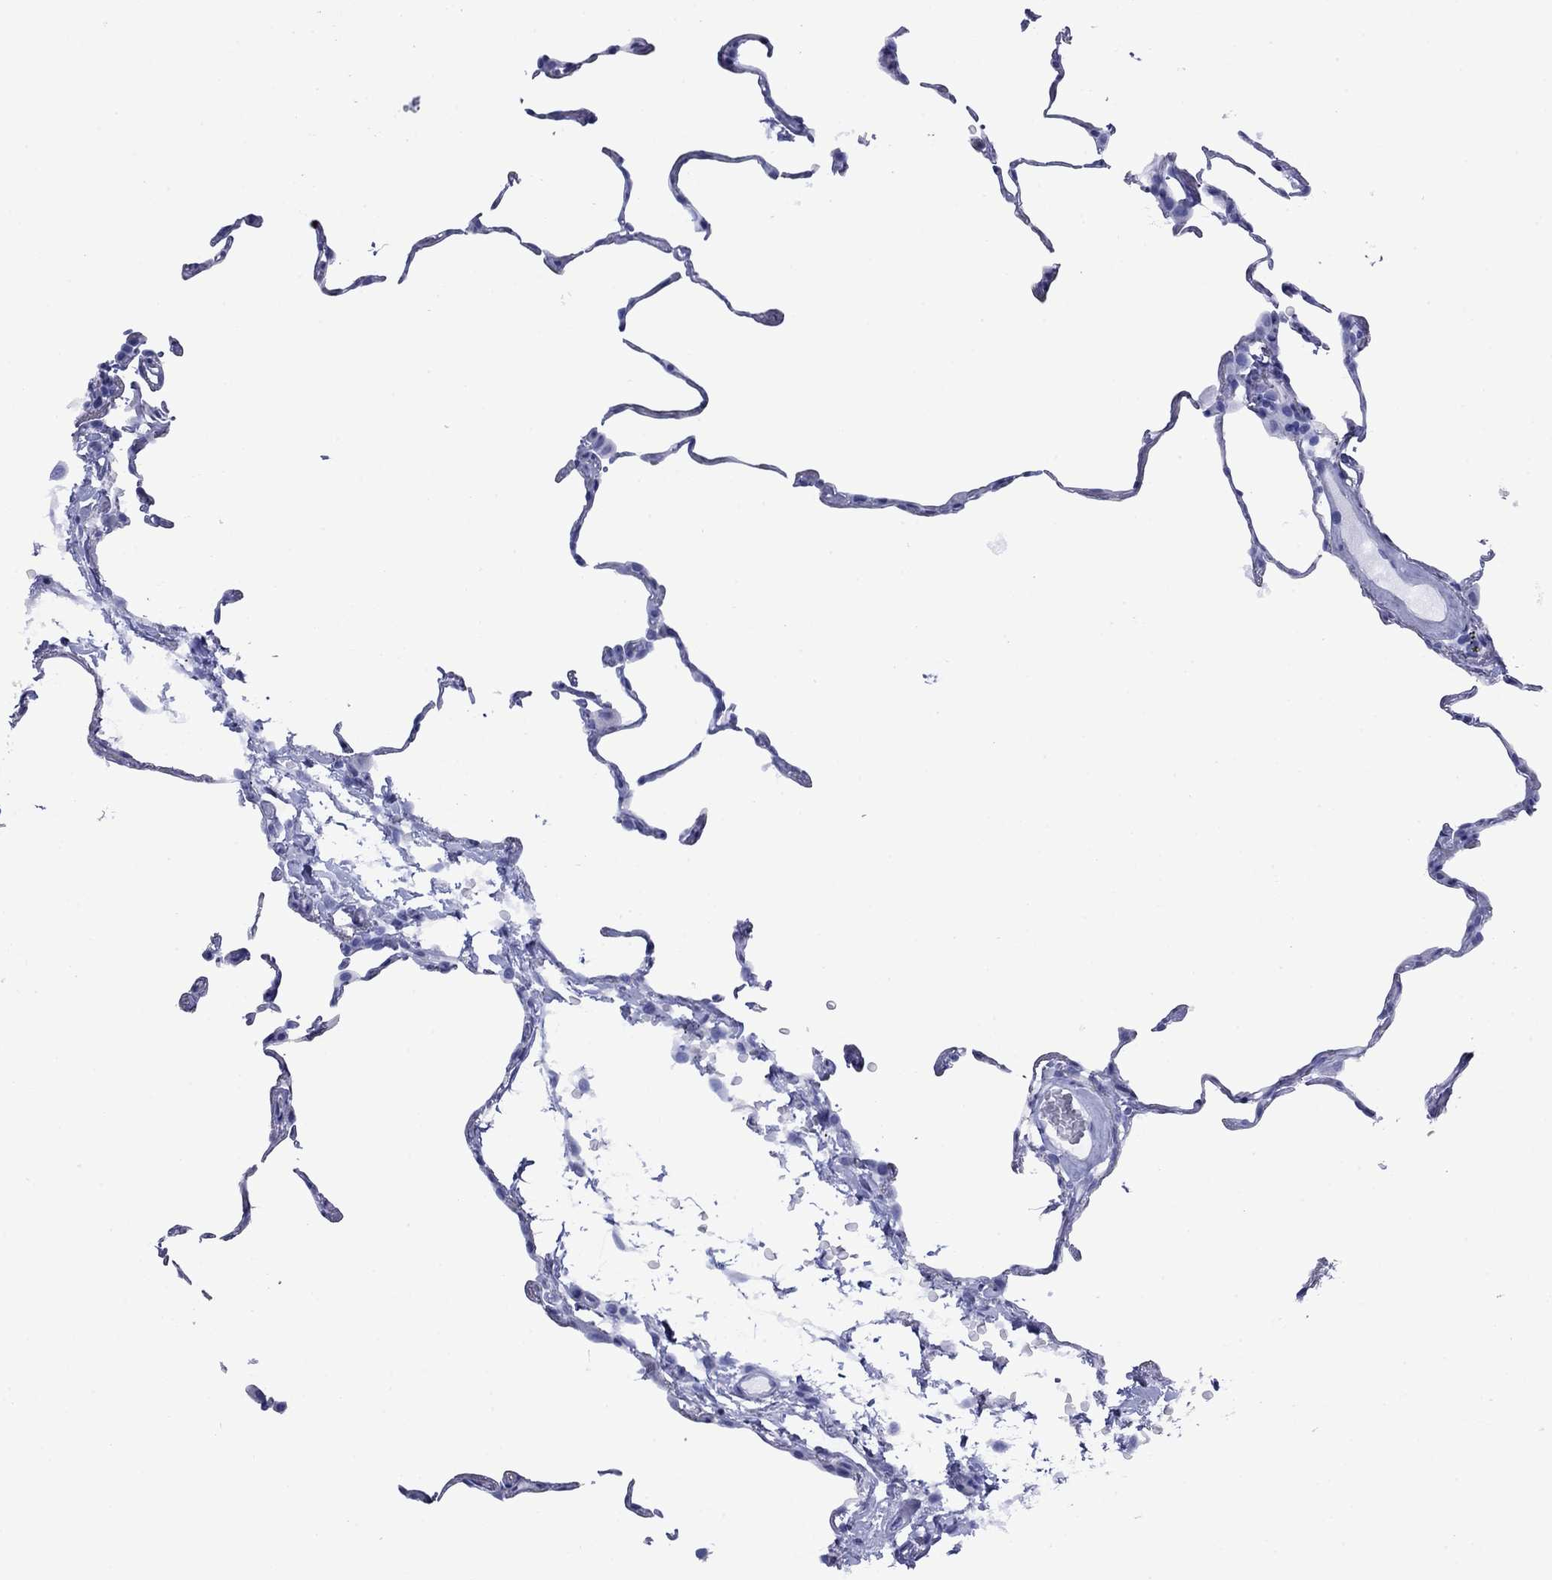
{"staining": {"intensity": "negative", "quantity": "none", "location": "none"}, "tissue": "lung", "cell_type": "Alveolar cells", "image_type": "normal", "snomed": [{"axis": "morphology", "description": "Normal tissue, NOS"}, {"axis": "topography", "description": "Lung"}], "caption": "Immunohistochemical staining of benign human lung displays no significant expression in alveolar cells.", "gene": "GIP", "patient": {"sex": "female", "age": 57}}